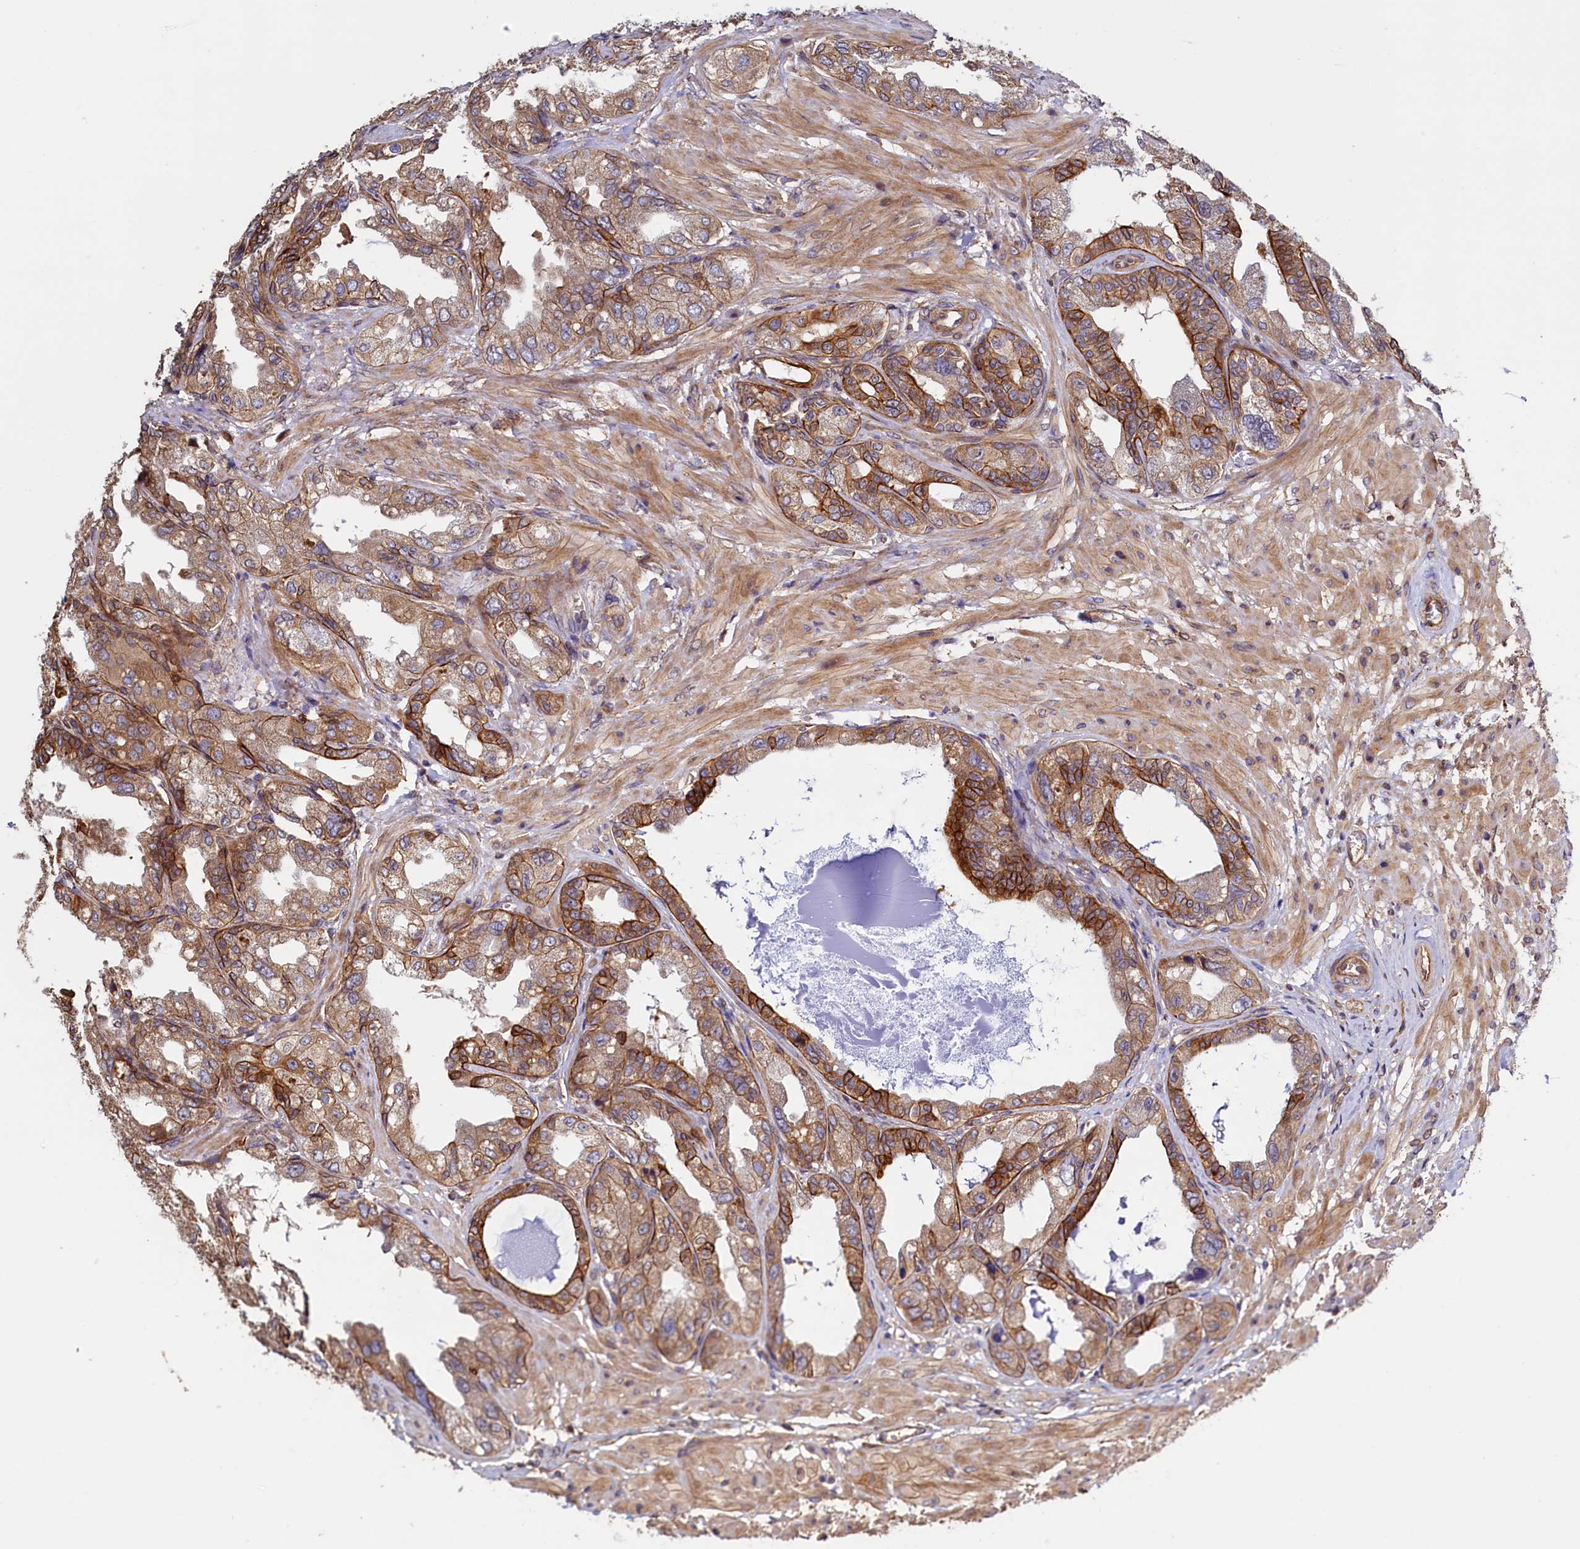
{"staining": {"intensity": "strong", "quantity": "25%-75%", "location": "cytoplasmic/membranous"}, "tissue": "seminal vesicle", "cell_type": "Glandular cells", "image_type": "normal", "snomed": [{"axis": "morphology", "description": "Normal tissue, NOS"}, {"axis": "topography", "description": "Seminal veicle"}], "caption": "IHC of benign seminal vesicle reveals high levels of strong cytoplasmic/membranous staining in about 25%-75% of glandular cells.", "gene": "ATXN2L", "patient": {"sex": "male", "age": 63}}